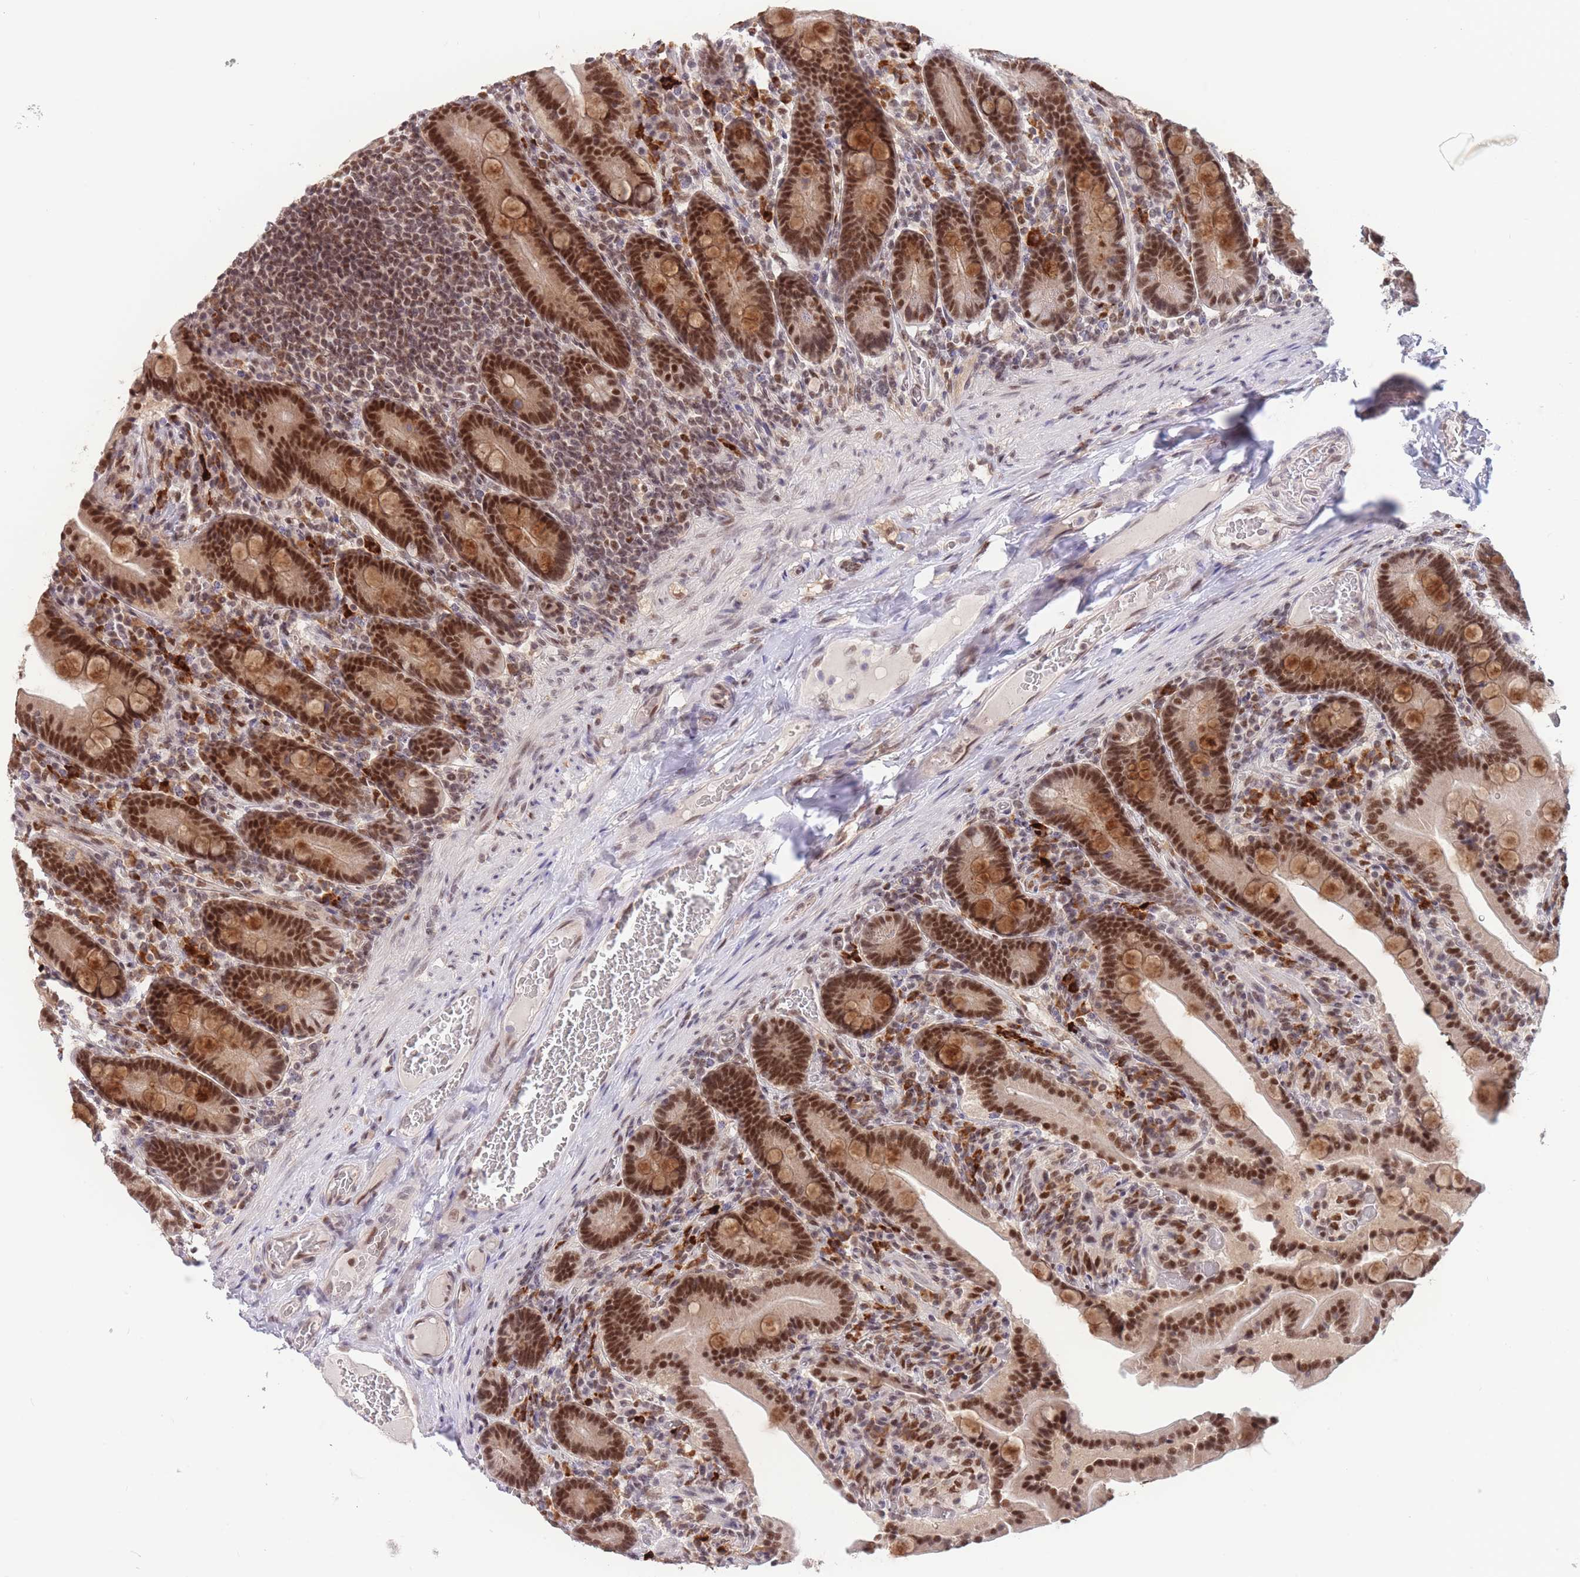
{"staining": {"intensity": "strong", "quantity": ">75%", "location": "cytoplasmic/membranous,nuclear"}, "tissue": "duodenum", "cell_type": "Glandular cells", "image_type": "normal", "snomed": [{"axis": "morphology", "description": "Normal tissue, NOS"}, {"axis": "topography", "description": "Duodenum"}], "caption": "A histopathology image of human duodenum stained for a protein exhibits strong cytoplasmic/membranous,nuclear brown staining in glandular cells.", "gene": "SMAD9", "patient": {"sex": "female", "age": 62}}